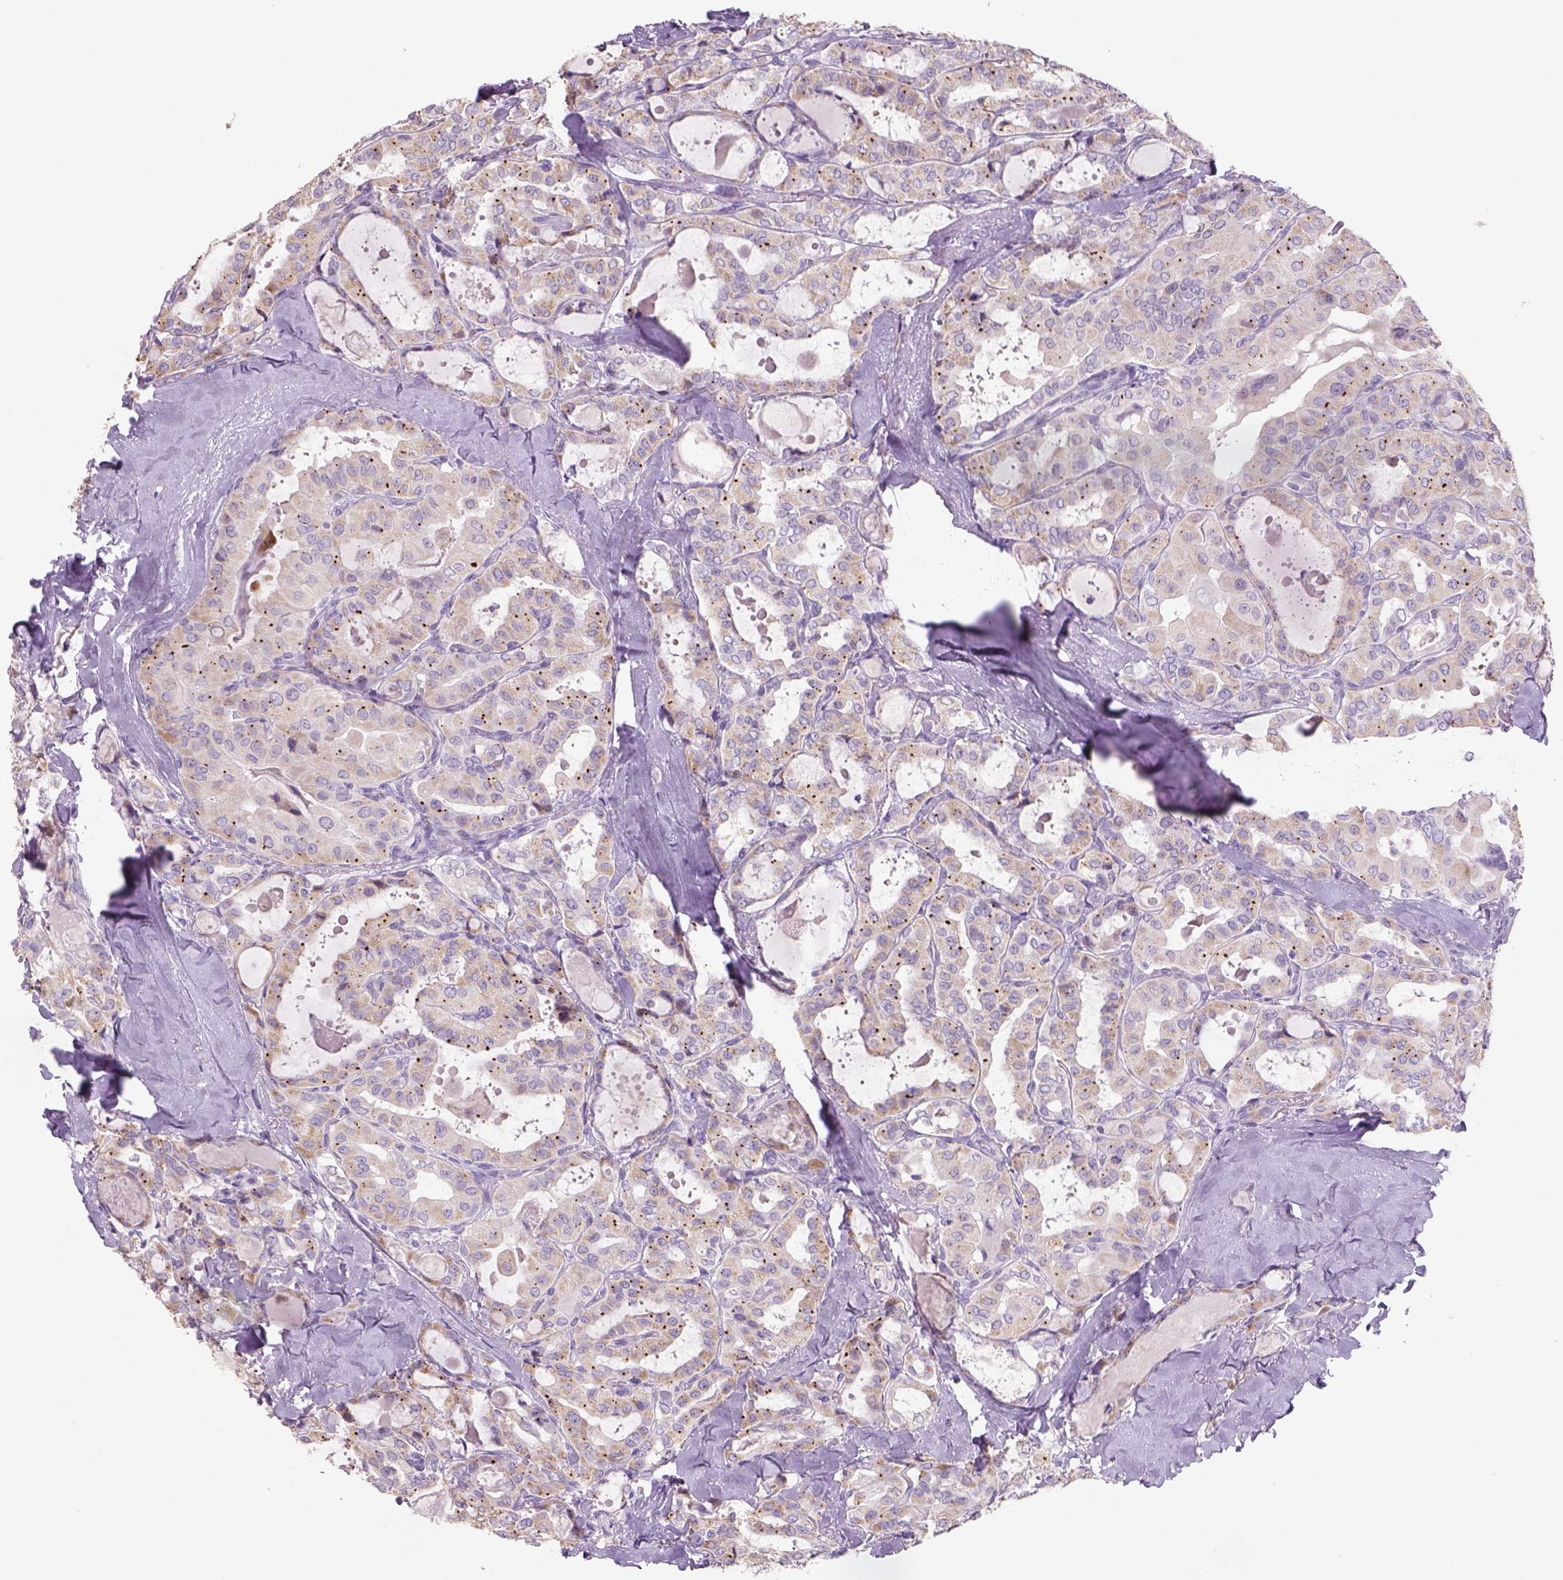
{"staining": {"intensity": "moderate", "quantity": "<25%", "location": "cytoplasmic/membranous"}, "tissue": "thyroid cancer", "cell_type": "Tumor cells", "image_type": "cancer", "snomed": [{"axis": "morphology", "description": "Papillary adenocarcinoma, NOS"}, {"axis": "topography", "description": "Thyroid gland"}], "caption": "IHC image of neoplastic tissue: papillary adenocarcinoma (thyroid) stained using immunohistochemistry (IHC) displays low levels of moderate protein expression localized specifically in the cytoplasmic/membranous of tumor cells, appearing as a cytoplasmic/membranous brown color.", "gene": "ADGRV1", "patient": {"sex": "female", "age": 41}}